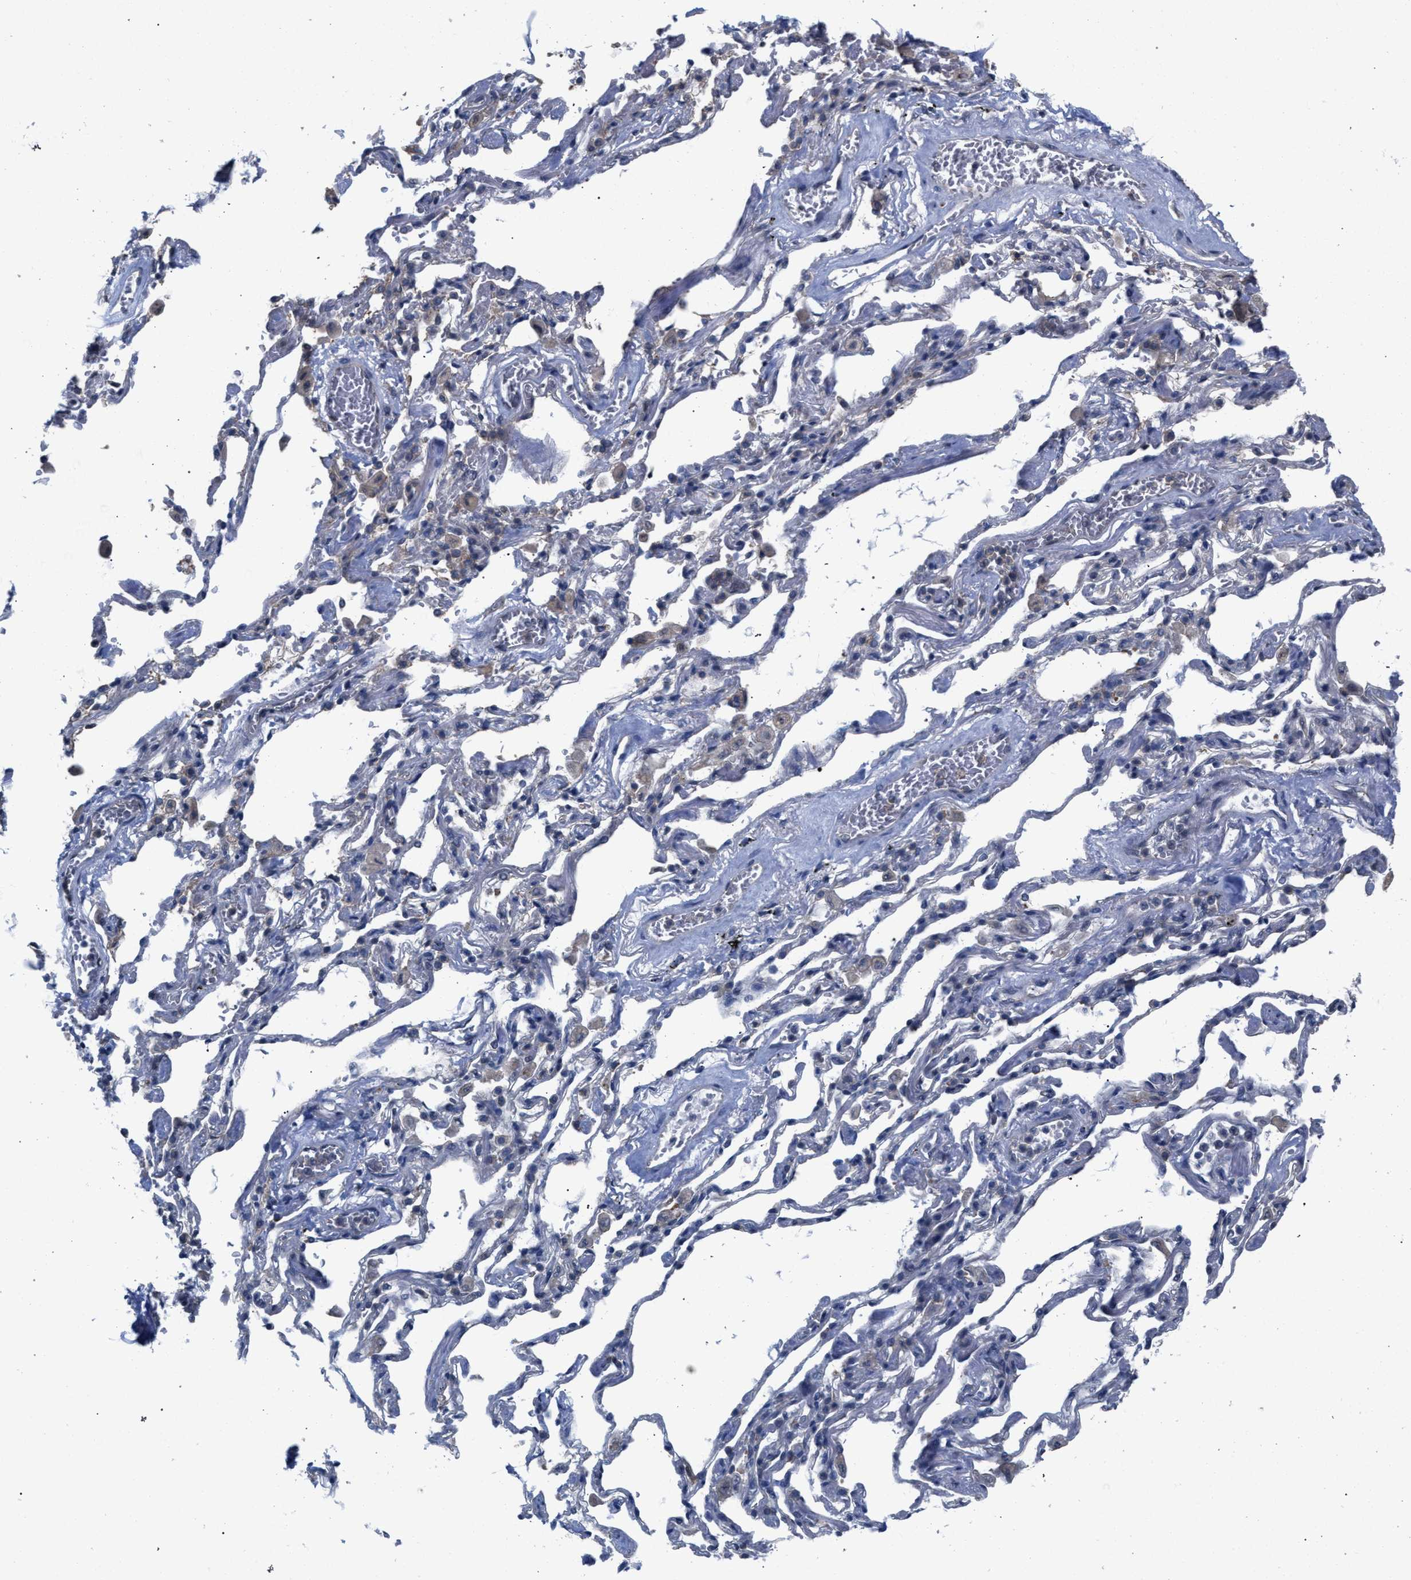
{"staining": {"intensity": "negative", "quantity": "none", "location": "none"}, "tissue": "adipose tissue", "cell_type": "Adipocytes", "image_type": "normal", "snomed": [{"axis": "morphology", "description": "Normal tissue, NOS"}, {"axis": "topography", "description": "Cartilage tissue"}, {"axis": "topography", "description": "Lung"}], "caption": "Histopathology image shows no protein staining in adipocytes of normal adipose tissue.", "gene": "ARPC5L", "patient": {"sex": "female", "age": 77}}